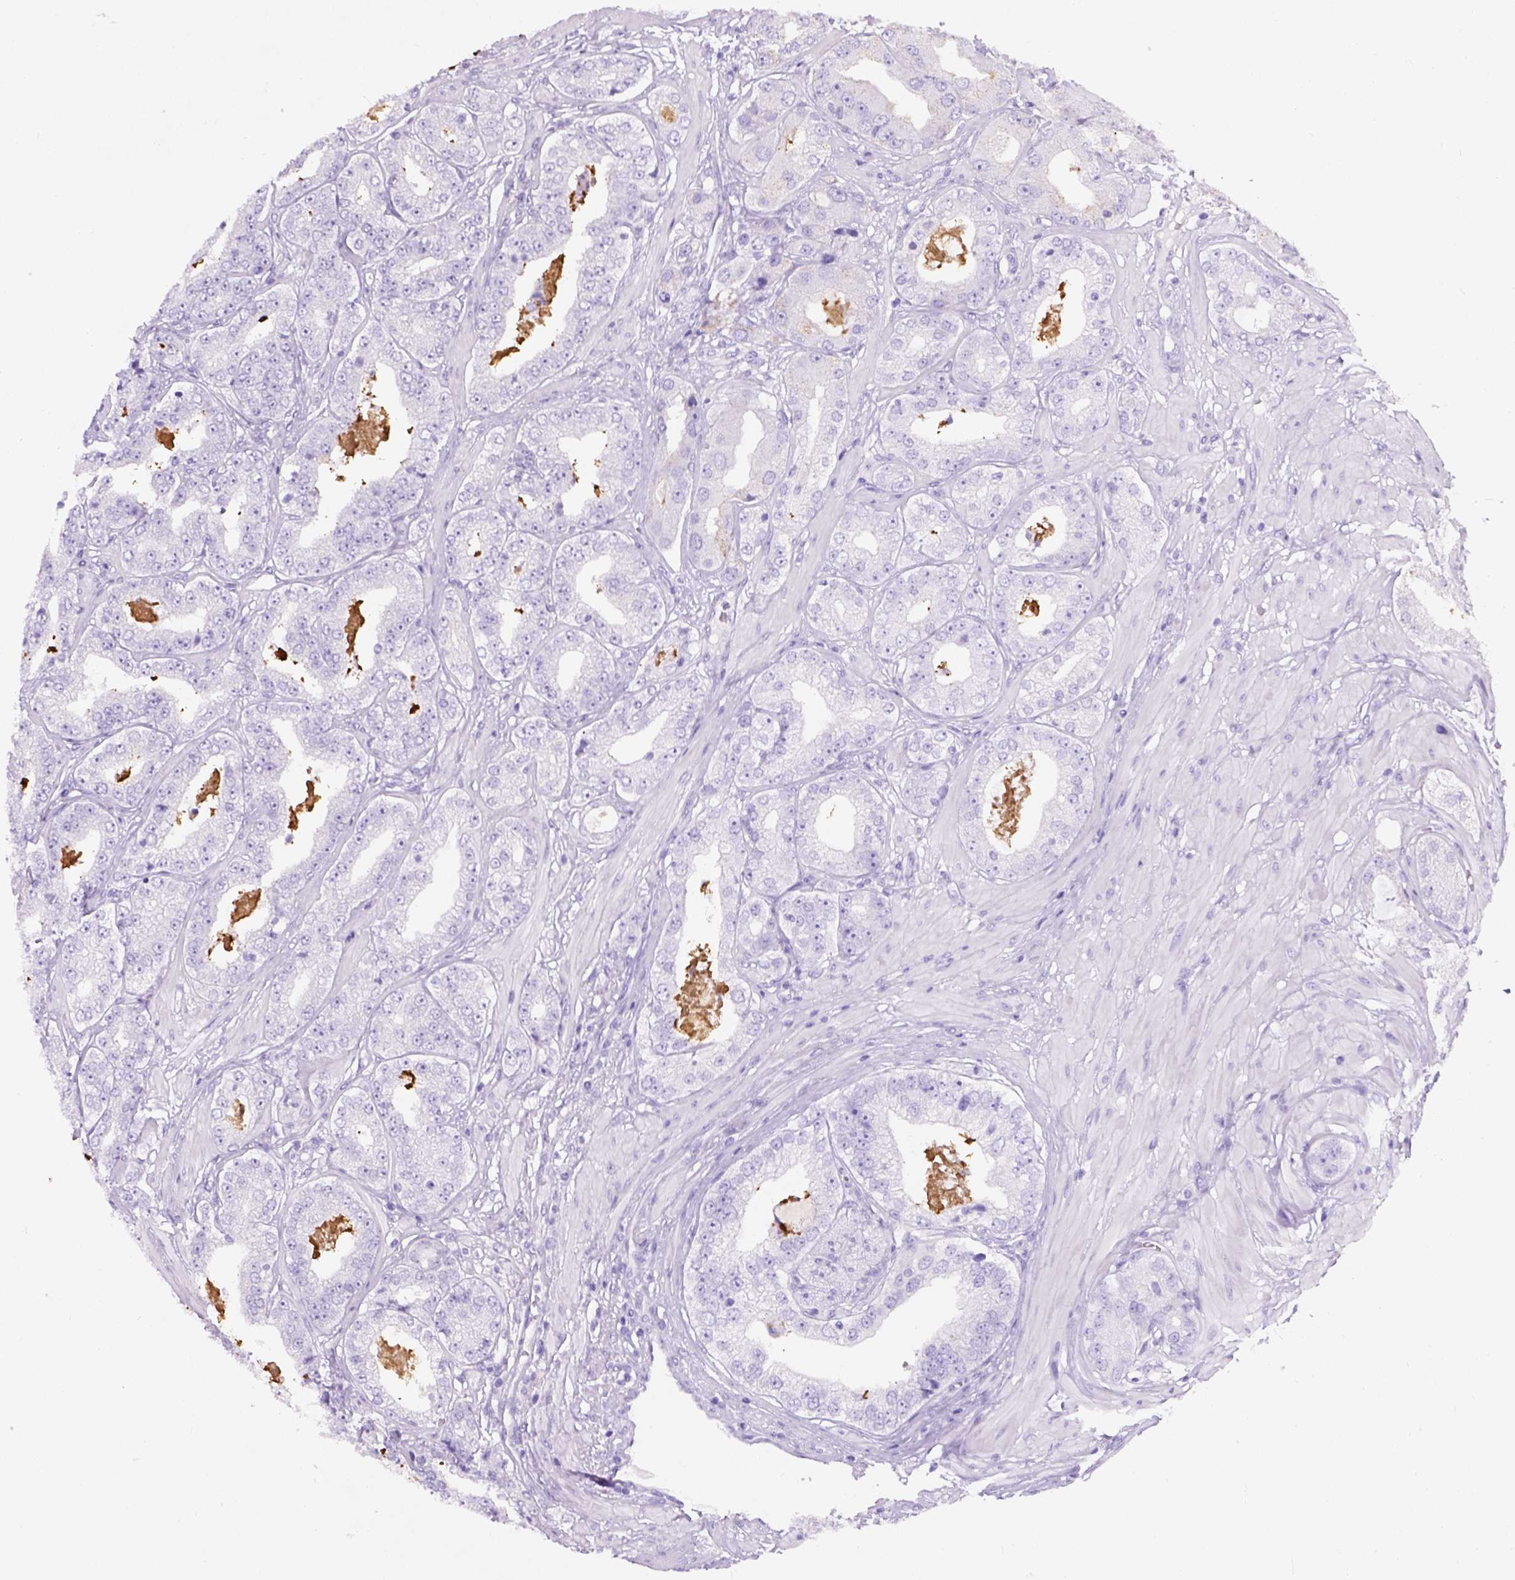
{"staining": {"intensity": "negative", "quantity": "none", "location": "none"}, "tissue": "prostate cancer", "cell_type": "Tumor cells", "image_type": "cancer", "snomed": [{"axis": "morphology", "description": "Adenocarcinoma, Low grade"}, {"axis": "topography", "description": "Prostate"}], "caption": "Tumor cells show no significant expression in prostate low-grade adenocarcinoma.", "gene": "C7orf57", "patient": {"sex": "male", "age": 60}}